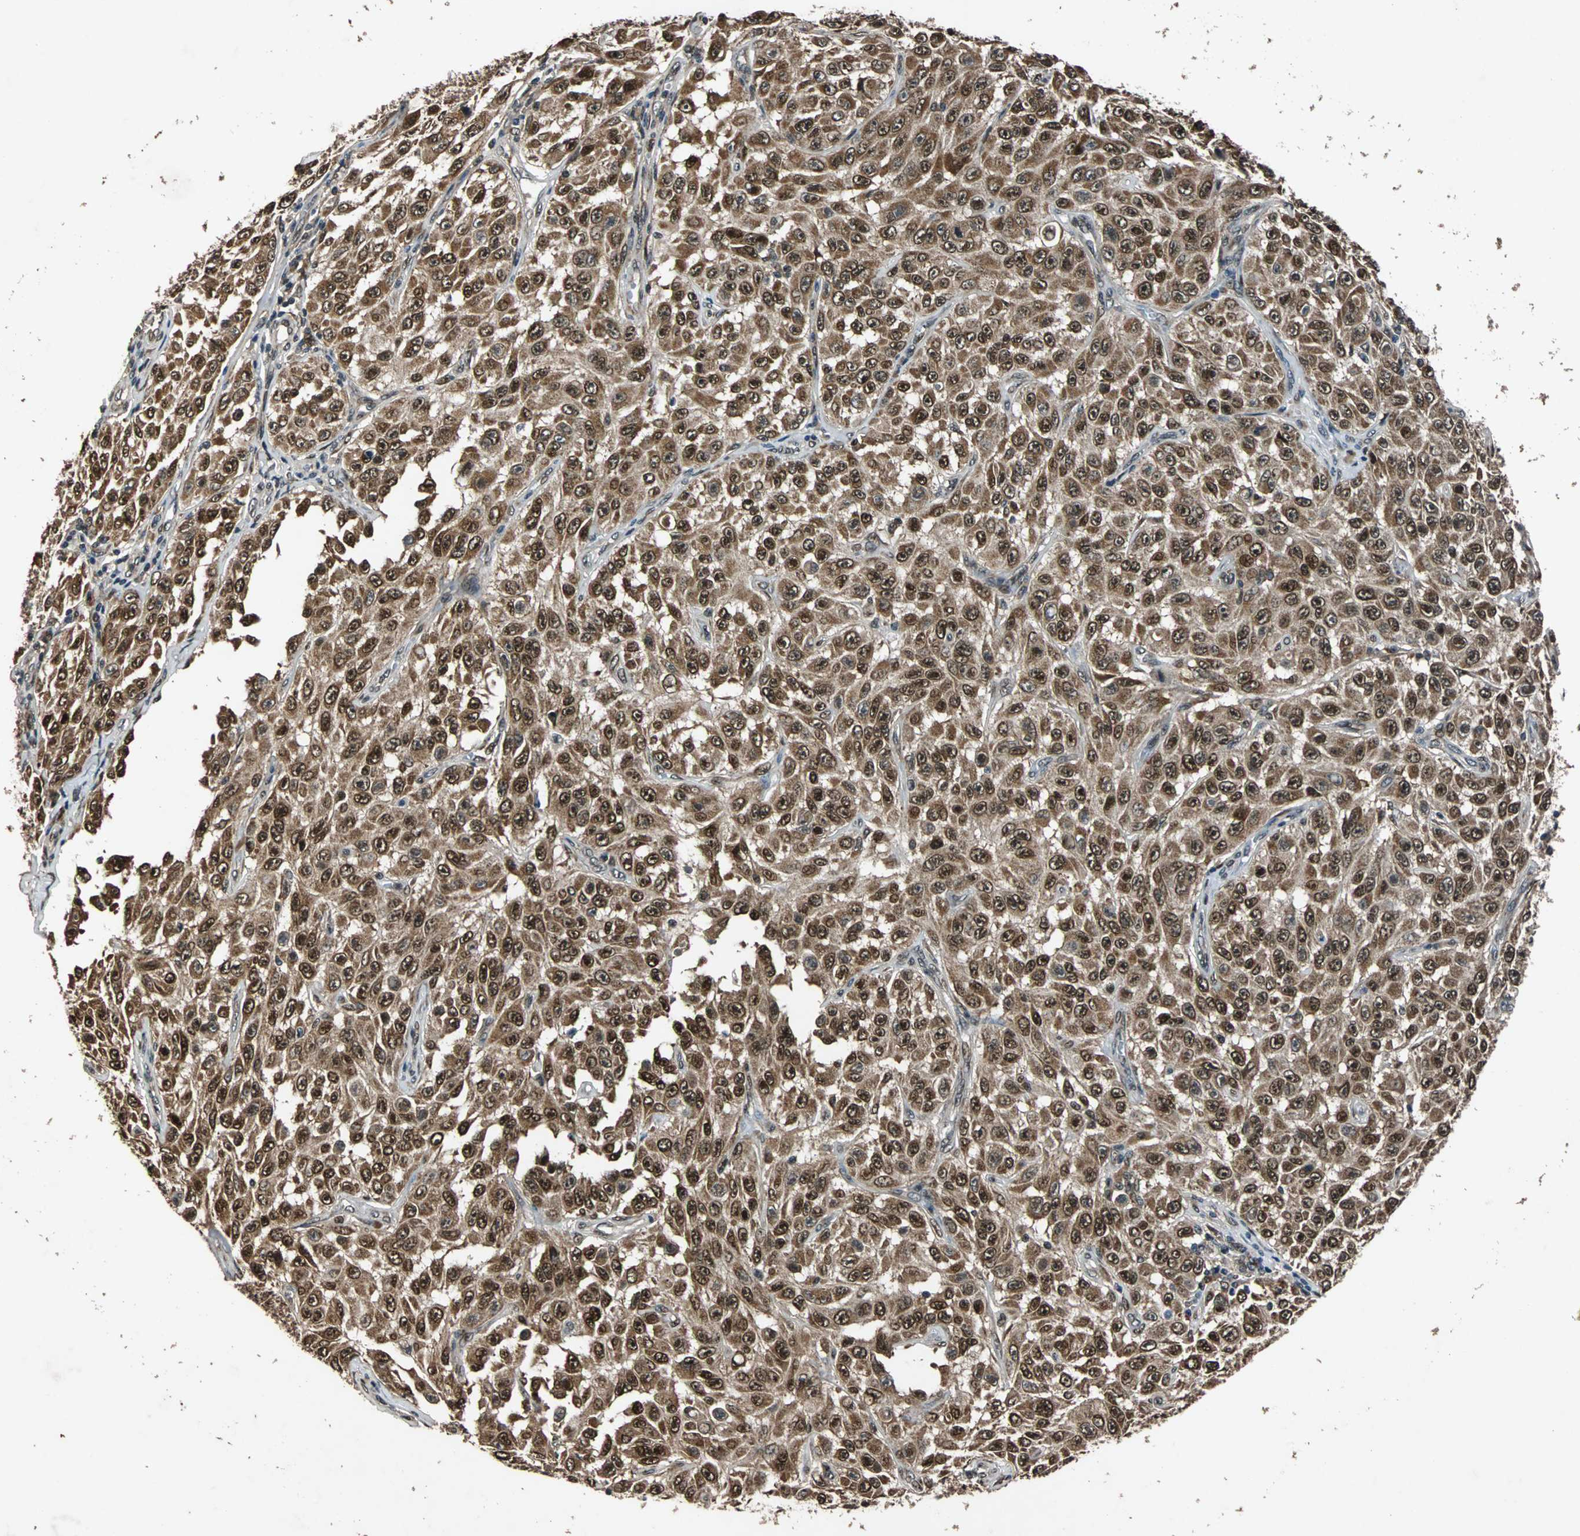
{"staining": {"intensity": "strong", "quantity": ">75%", "location": "cytoplasmic/membranous,nuclear"}, "tissue": "melanoma", "cell_type": "Tumor cells", "image_type": "cancer", "snomed": [{"axis": "morphology", "description": "Malignant melanoma, NOS"}, {"axis": "topography", "description": "Skin"}], "caption": "Strong cytoplasmic/membranous and nuclear protein positivity is present in approximately >75% of tumor cells in malignant melanoma. (IHC, brightfield microscopy, high magnification).", "gene": "USP31", "patient": {"sex": "male", "age": 30}}